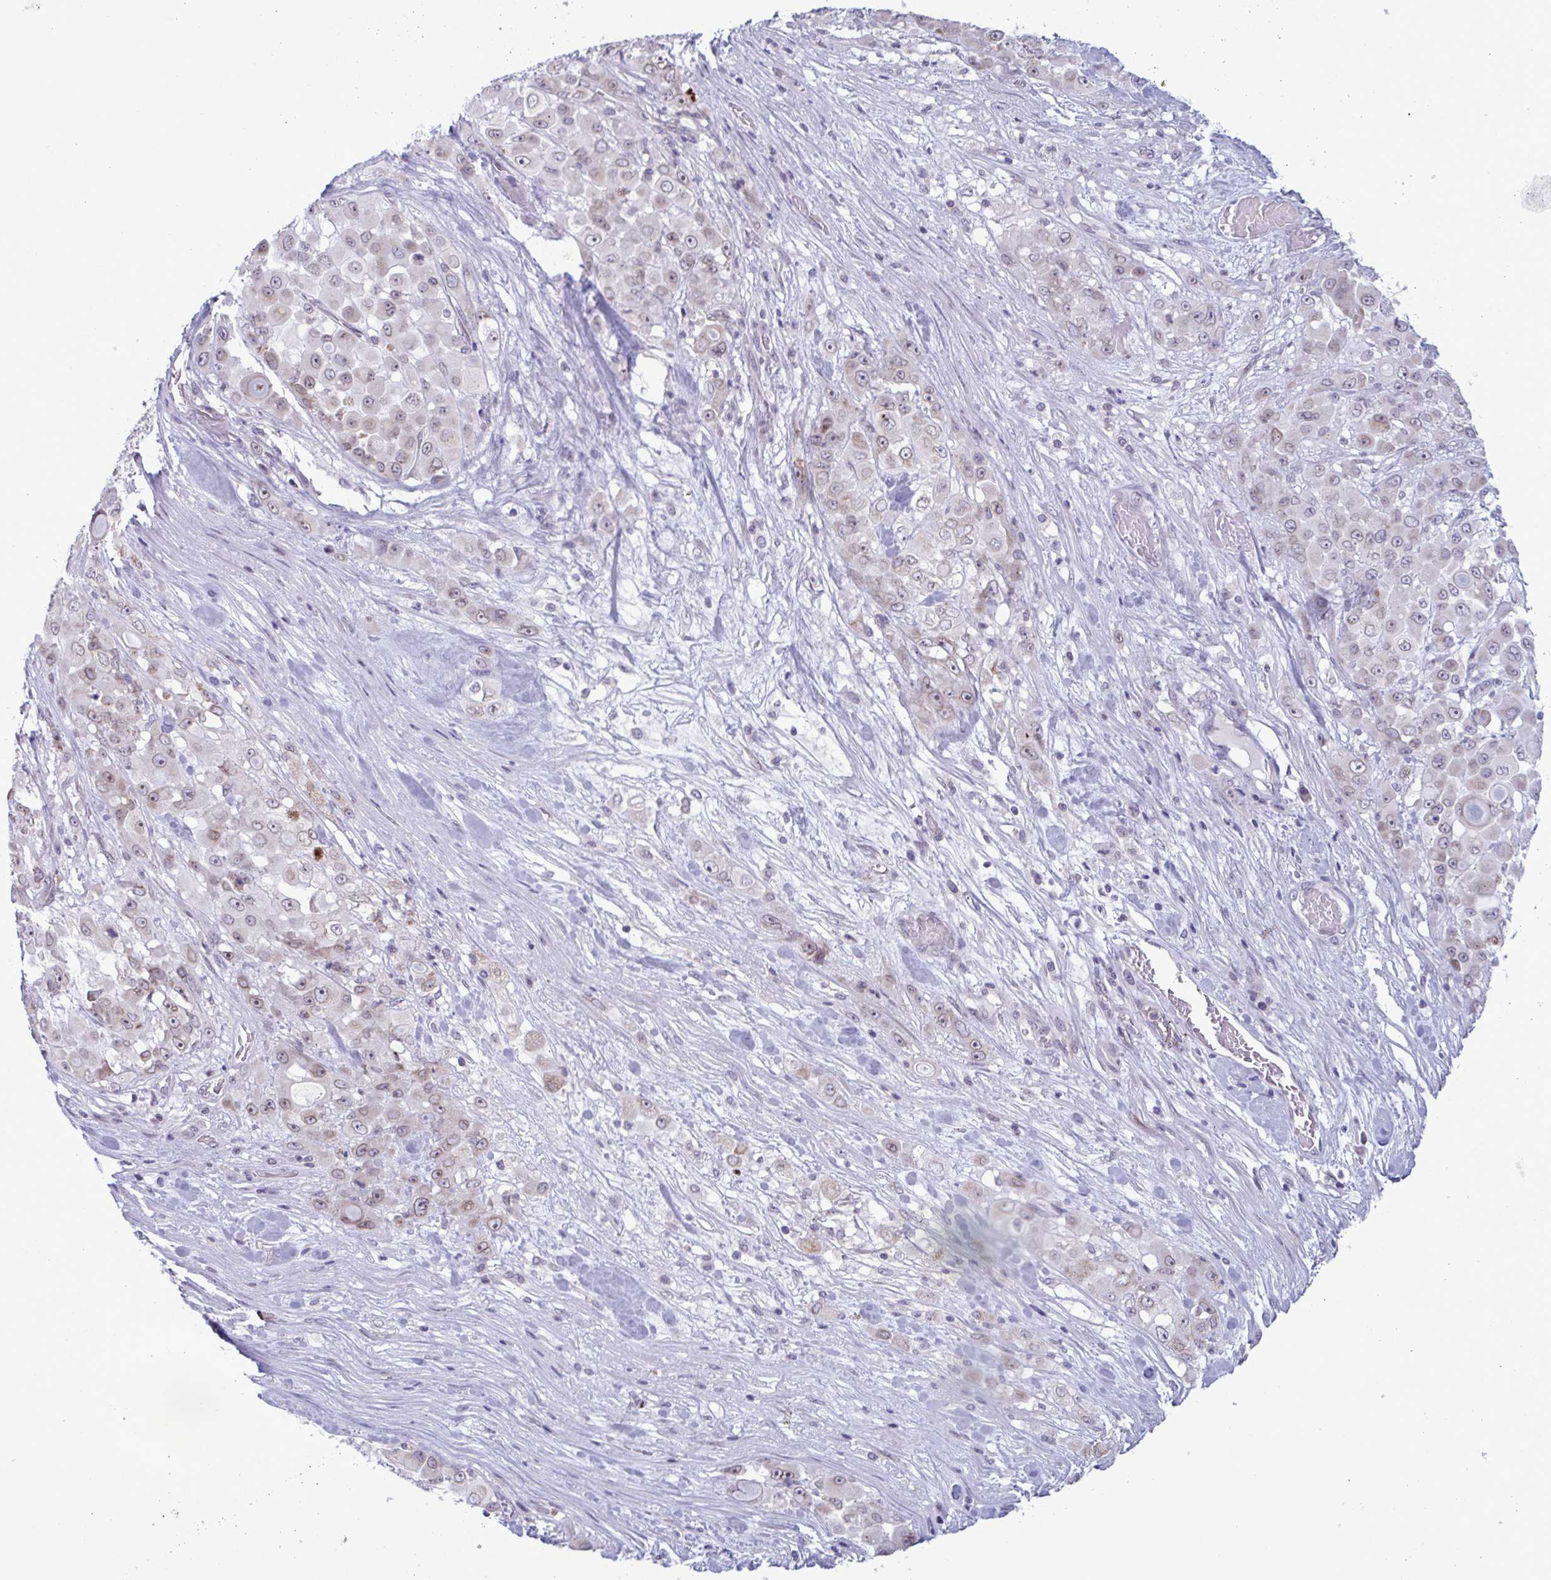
{"staining": {"intensity": "weak", "quantity": "25%-75%", "location": "nuclear"}, "tissue": "stomach cancer", "cell_type": "Tumor cells", "image_type": "cancer", "snomed": [{"axis": "morphology", "description": "Adenocarcinoma, NOS"}, {"axis": "topography", "description": "Stomach"}], "caption": "Stomach cancer (adenocarcinoma) was stained to show a protein in brown. There is low levels of weak nuclear positivity in about 25%-75% of tumor cells.", "gene": "DOCK11", "patient": {"sex": "female", "age": 76}}